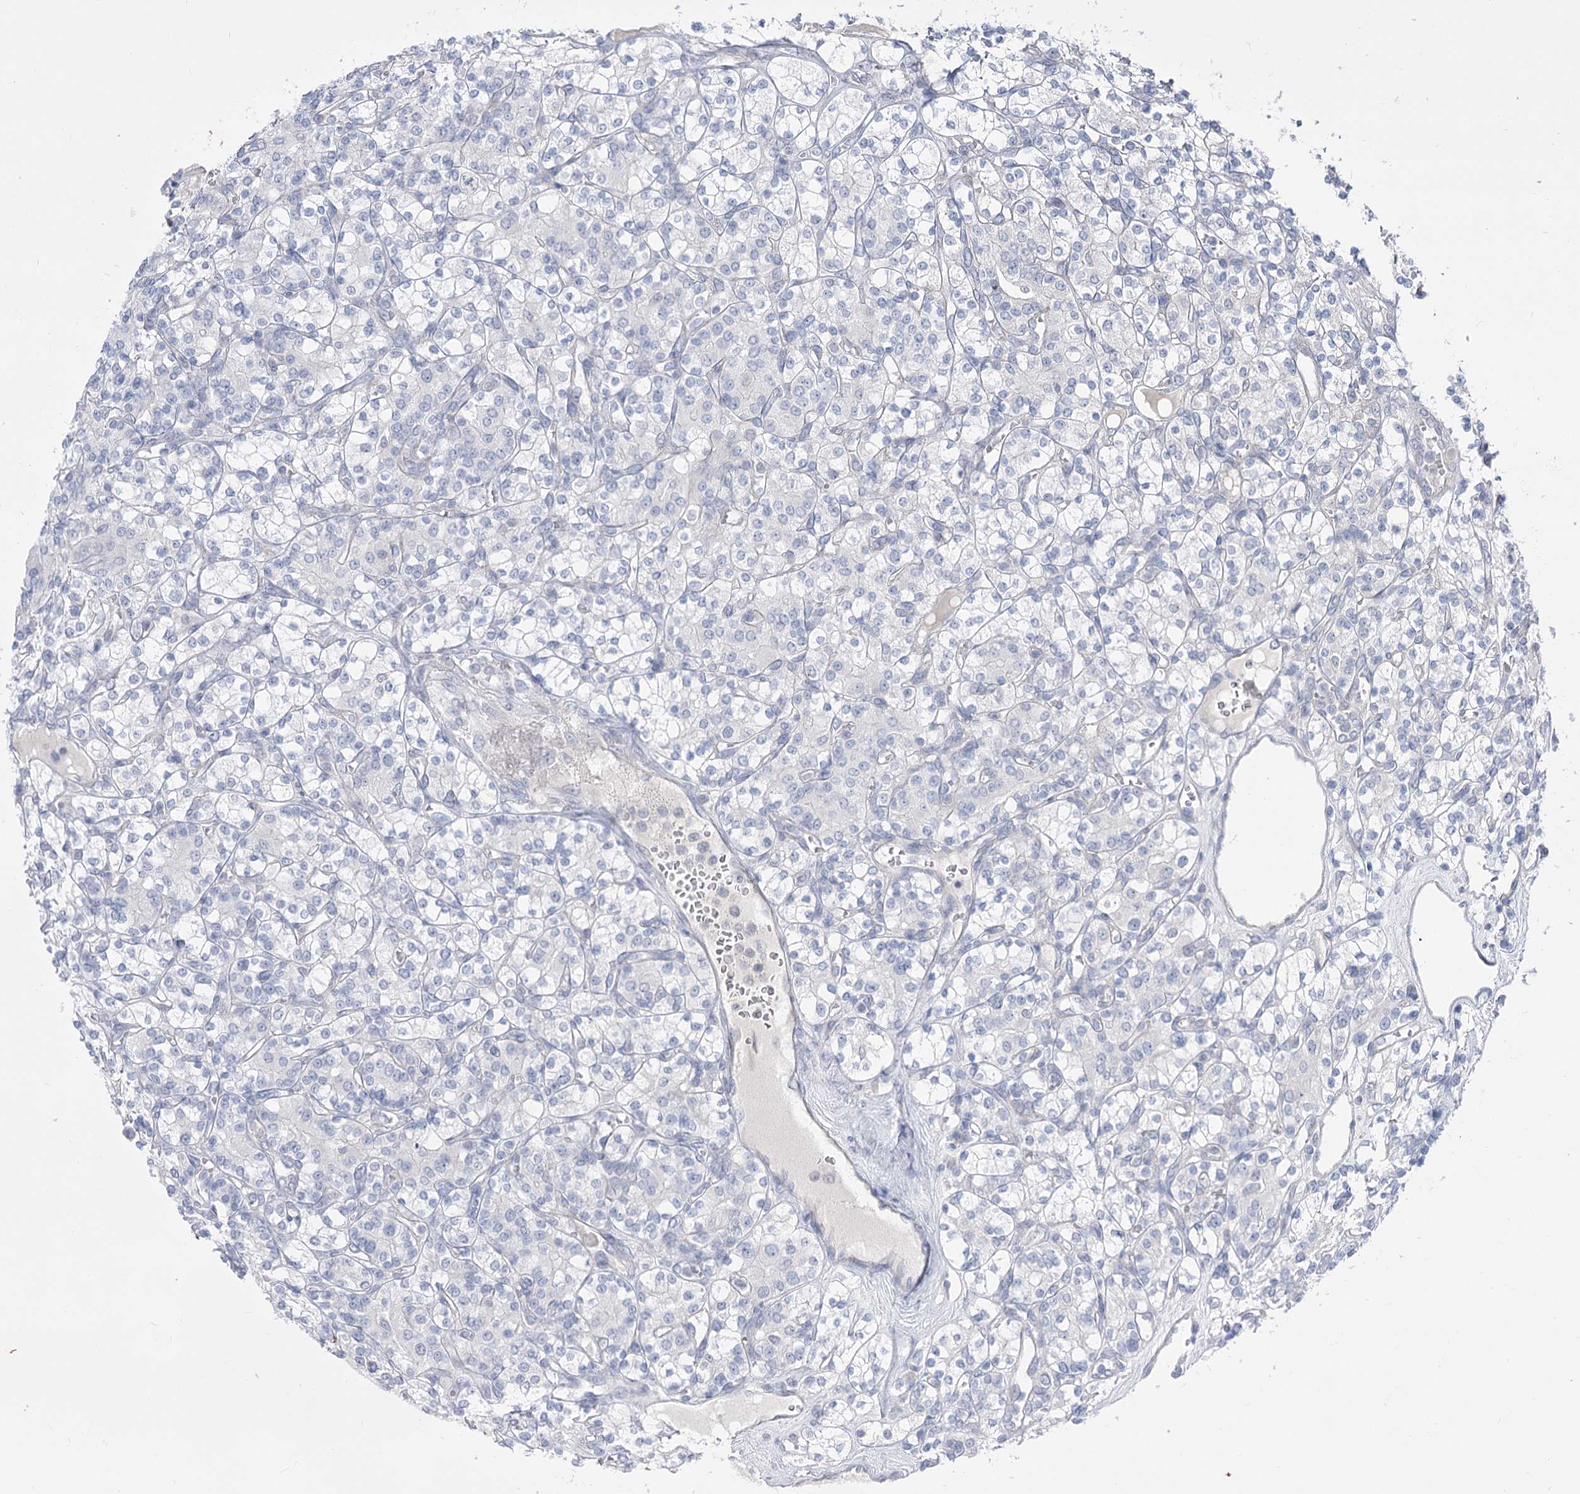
{"staining": {"intensity": "negative", "quantity": "none", "location": "none"}, "tissue": "renal cancer", "cell_type": "Tumor cells", "image_type": "cancer", "snomed": [{"axis": "morphology", "description": "Adenocarcinoma, NOS"}, {"axis": "topography", "description": "Kidney"}], "caption": "Tumor cells show no significant positivity in renal adenocarcinoma.", "gene": "HELT", "patient": {"sex": "male", "age": 77}}